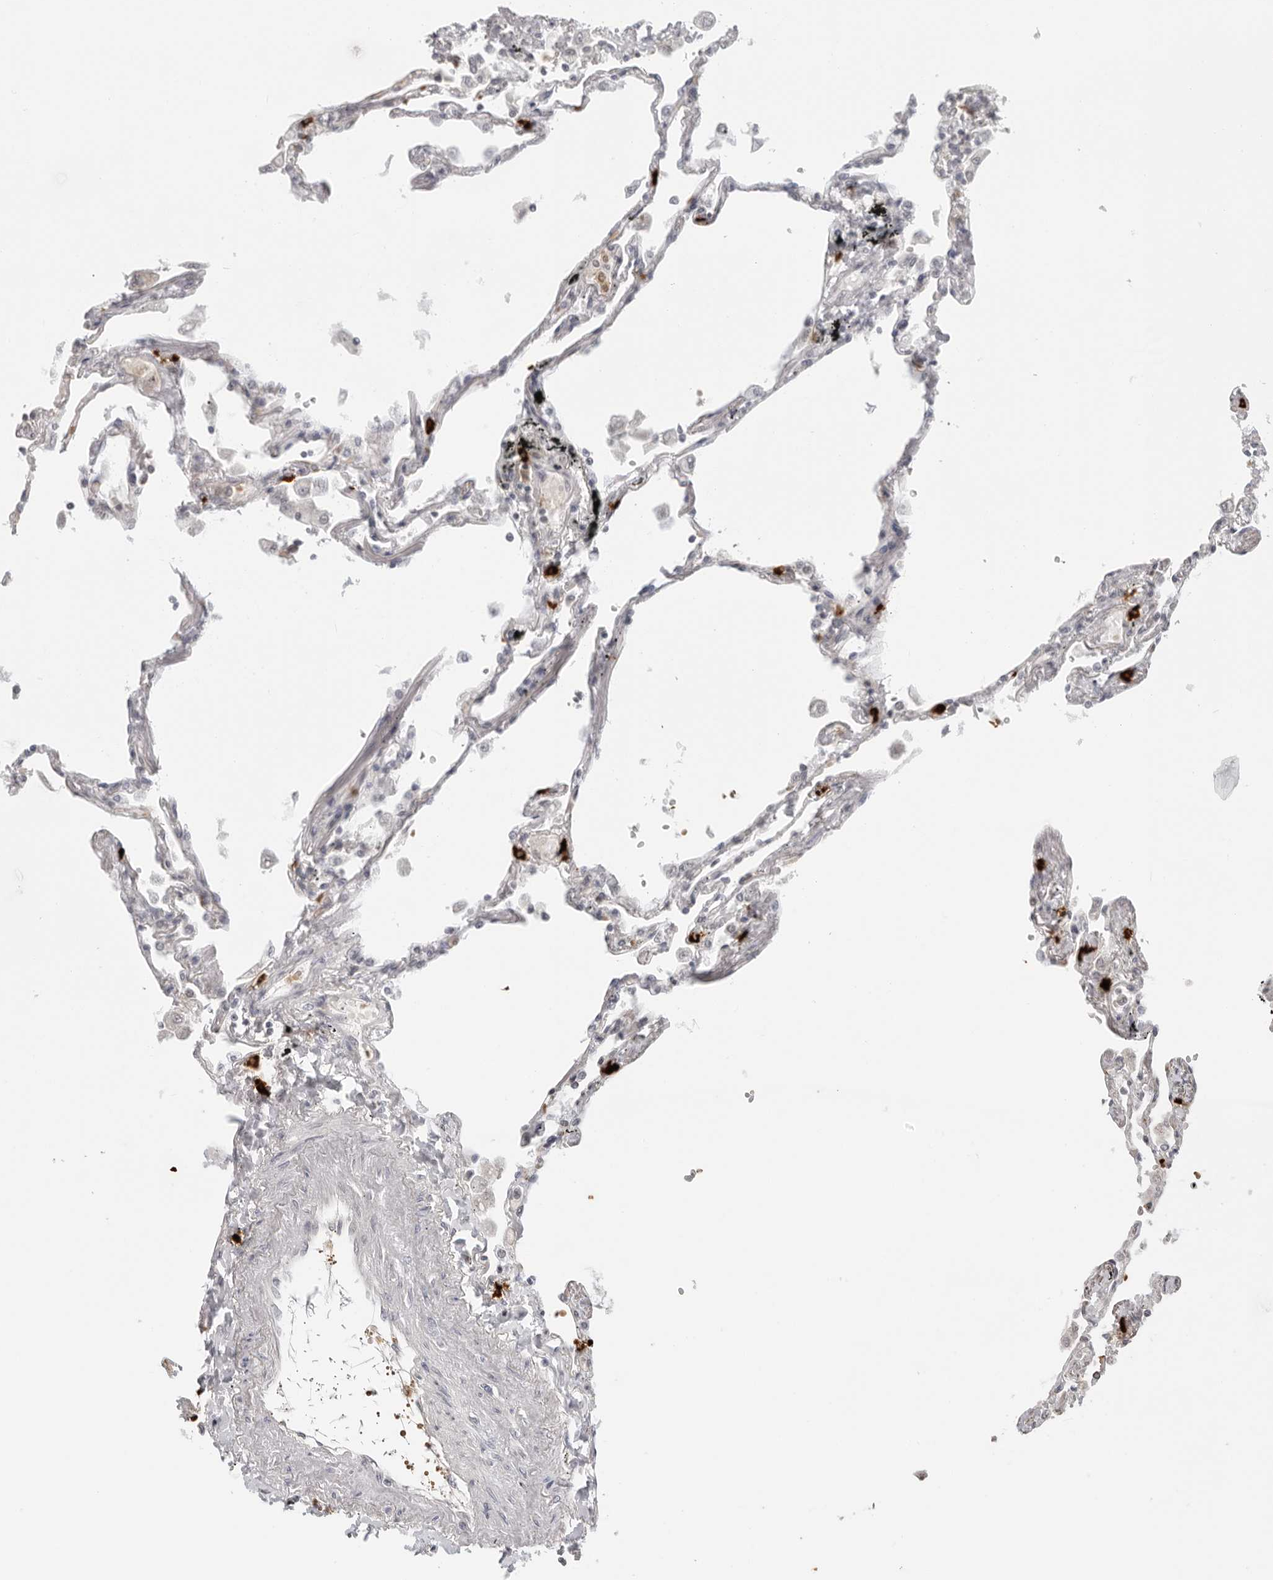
{"staining": {"intensity": "weak", "quantity": "<25%", "location": "cytoplasmic/membranous"}, "tissue": "lung", "cell_type": "Alveolar cells", "image_type": "normal", "snomed": [{"axis": "morphology", "description": "Normal tissue, NOS"}, {"axis": "topography", "description": "Lung"}], "caption": "This is an immunohistochemistry photomicrograph of normal lung. There is no expression in alveolar cells.", "gene": "SUGCT", "patient": {"sex": "female", "age": 67}}